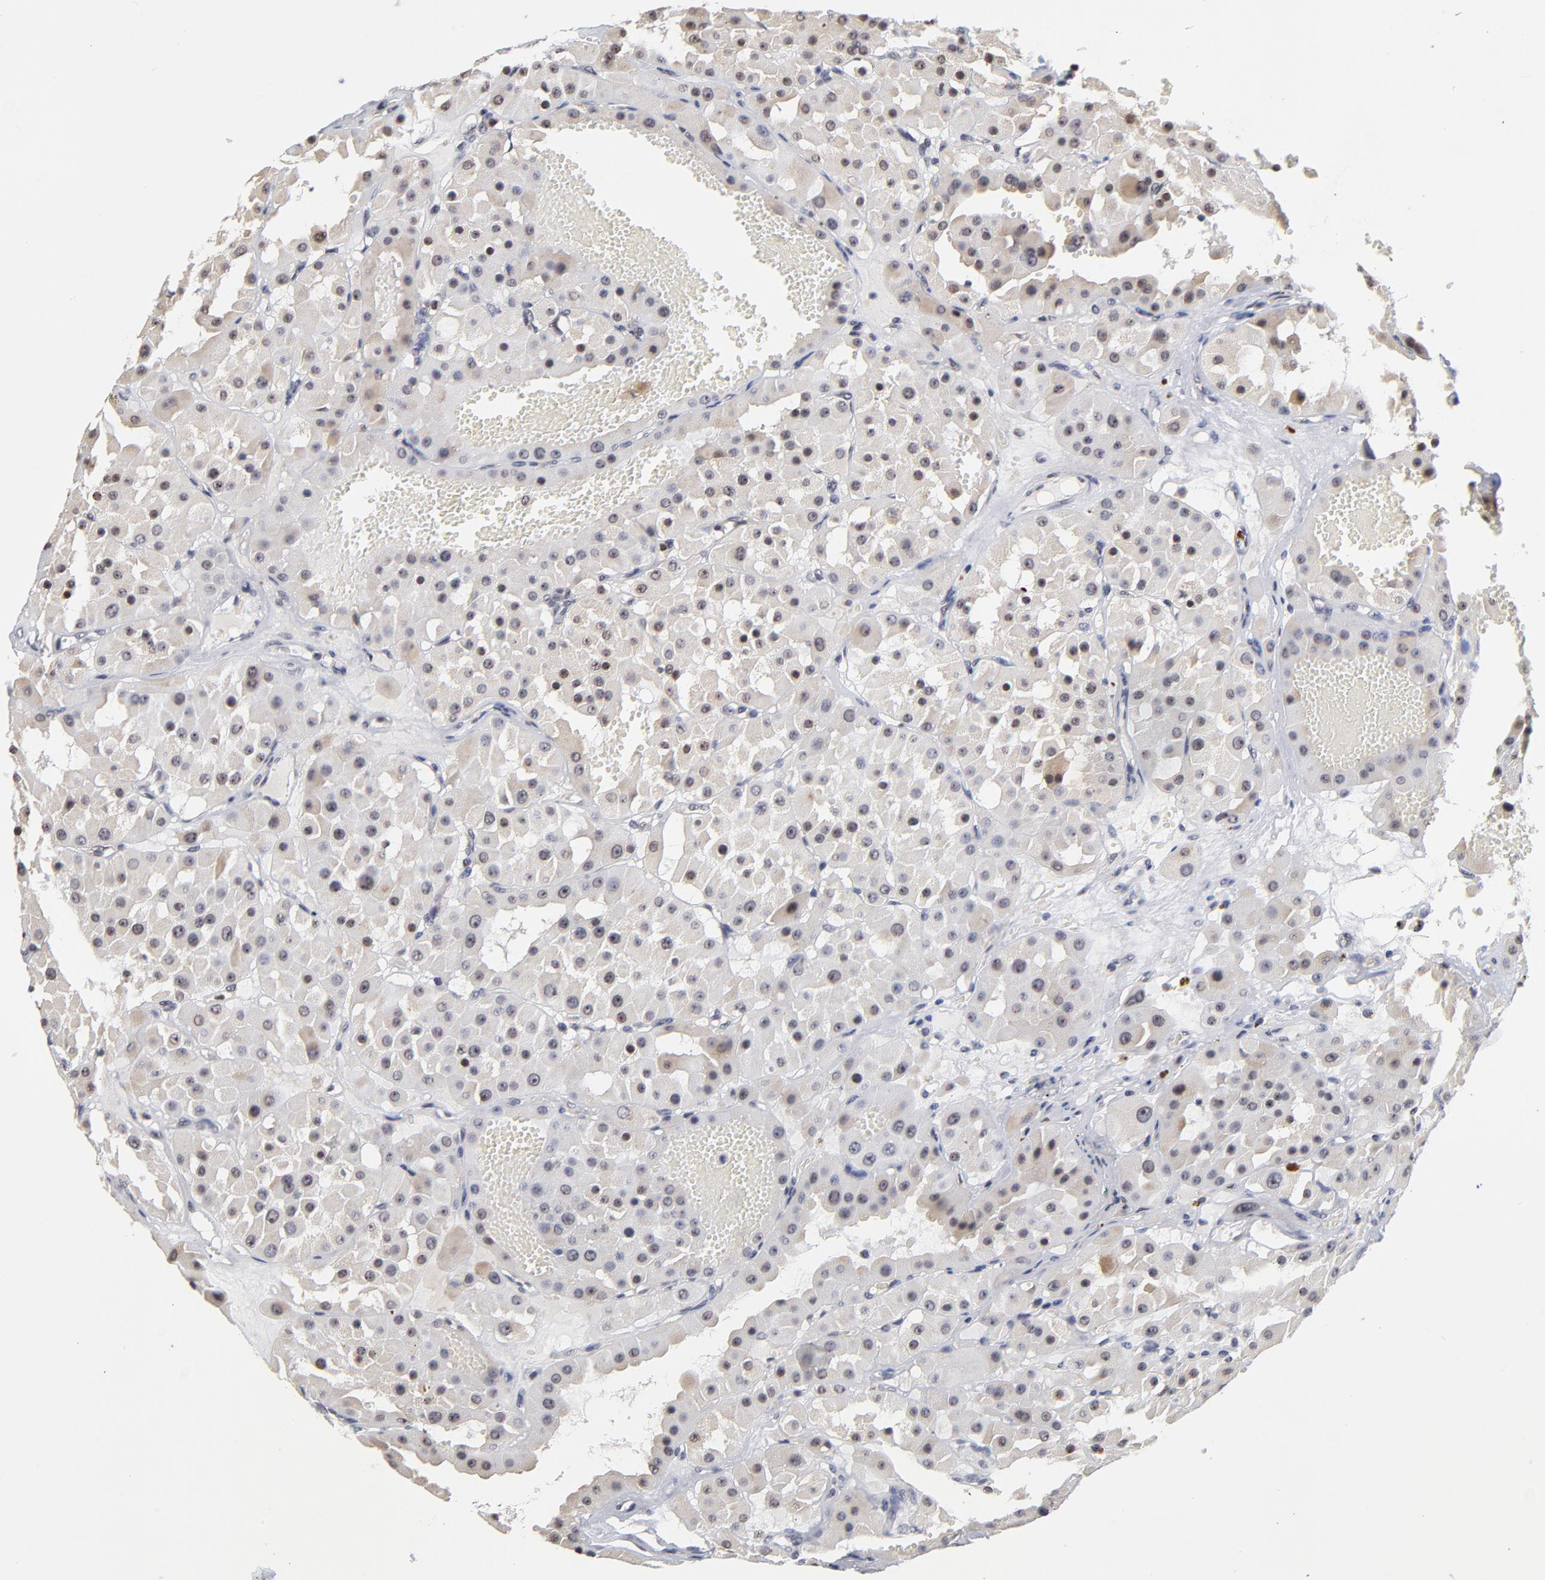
{"staining": {"intensity": "negative", "quantity": "none", "location": "none"}, "tissue": "renal cancer", "cell_type": "Tumor cells", "image_type": "cancer", "snomed": [{"axis": "morphology", "description": "Adenocarcinoma, uncertain malignant potential"}, {"axis": "topography", "description": "Kidney"}], "caption": "DAB immunohistochemical staining of human renal adenocarcinoma,  uncertain malignant potential reveals no significant positivity in tumor cells.", "gene": "ZNF419", "patient": {"sex": "male", "age": 63}}